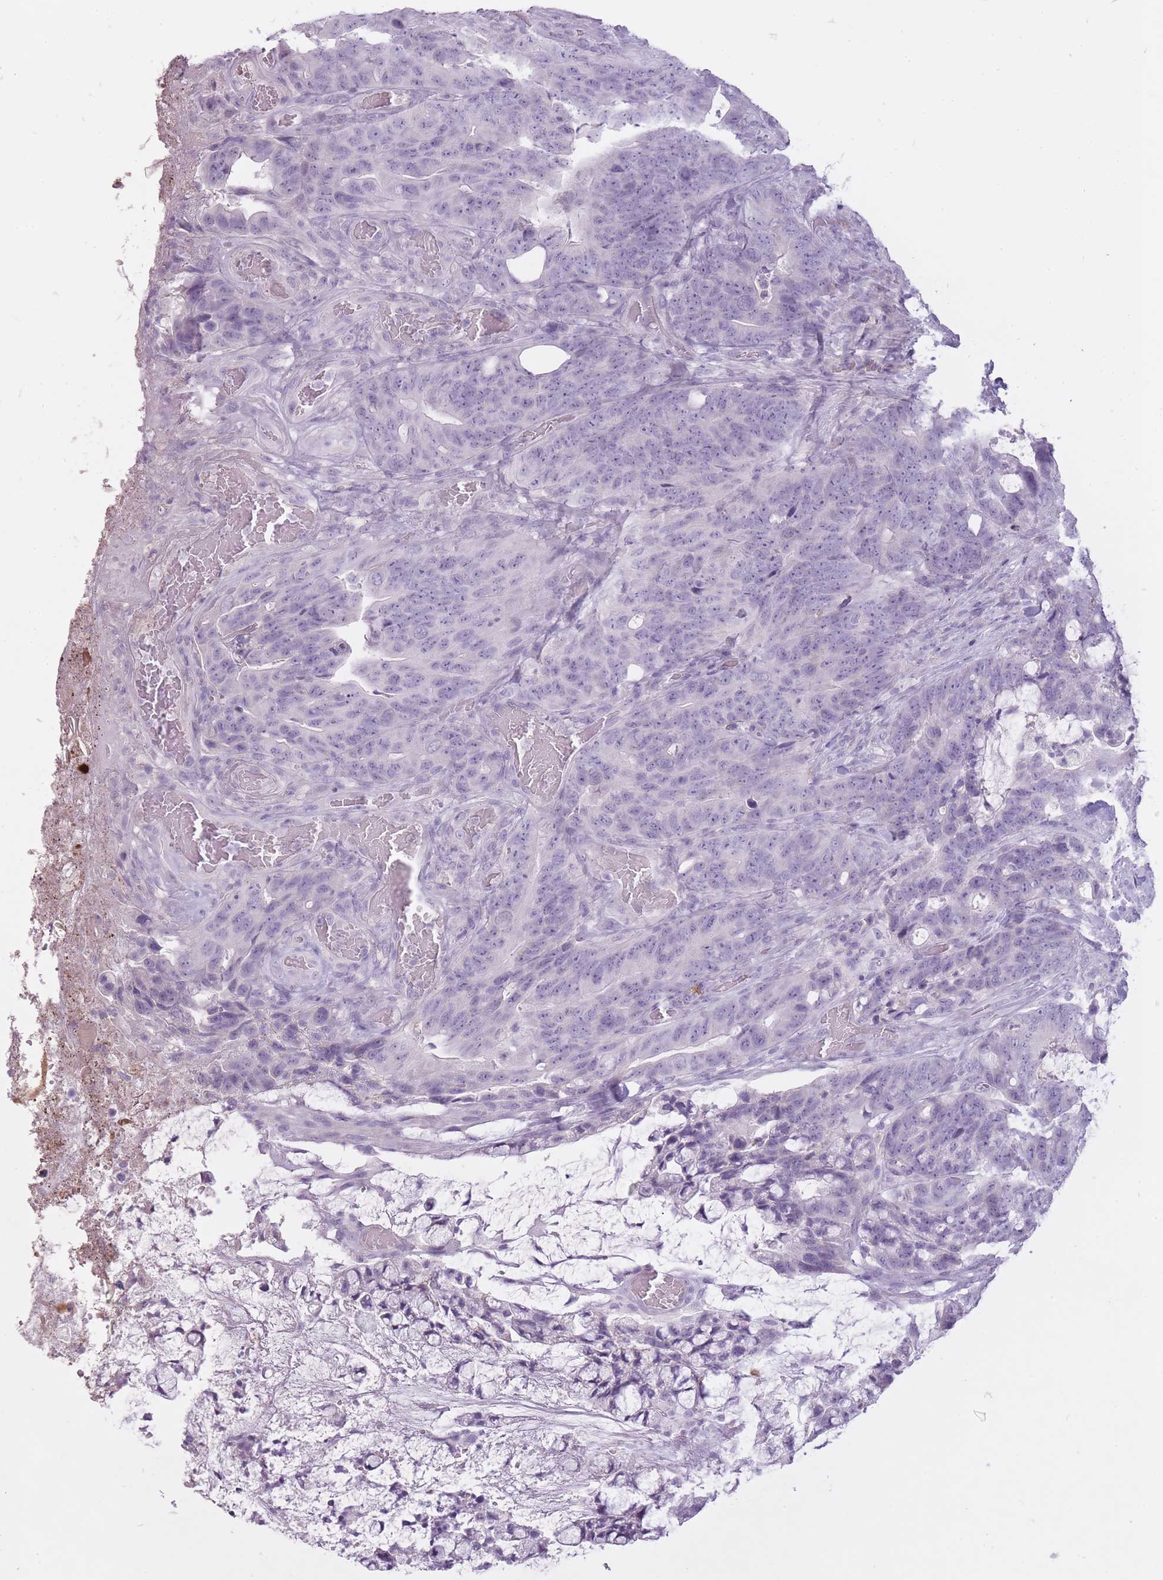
{"staining": {"intensity": "negative", "quantity": "none", "location": "none"}, "tissue": "colorectal cancer", "cell_type": "Tumor cells", "image_type": "cancer", "snomed": [{"axis": "morphology", "description": "Adenocarcinoma, NOS"}, {"axis": "topography", "description": "Colon"}], "caption": "Photomicrograph shows no protein positivity in tumor cells of adenocarcinoma (colorectal) tissue. Brightfield microscopy of immunohistochemistry stained with DAB (3,3'-diaminobenzidine) (brown) and hematoxylin (blue), captured at high magnification.", "gene": "RFX4", "patient": {"sex": "female", "age": 82}}